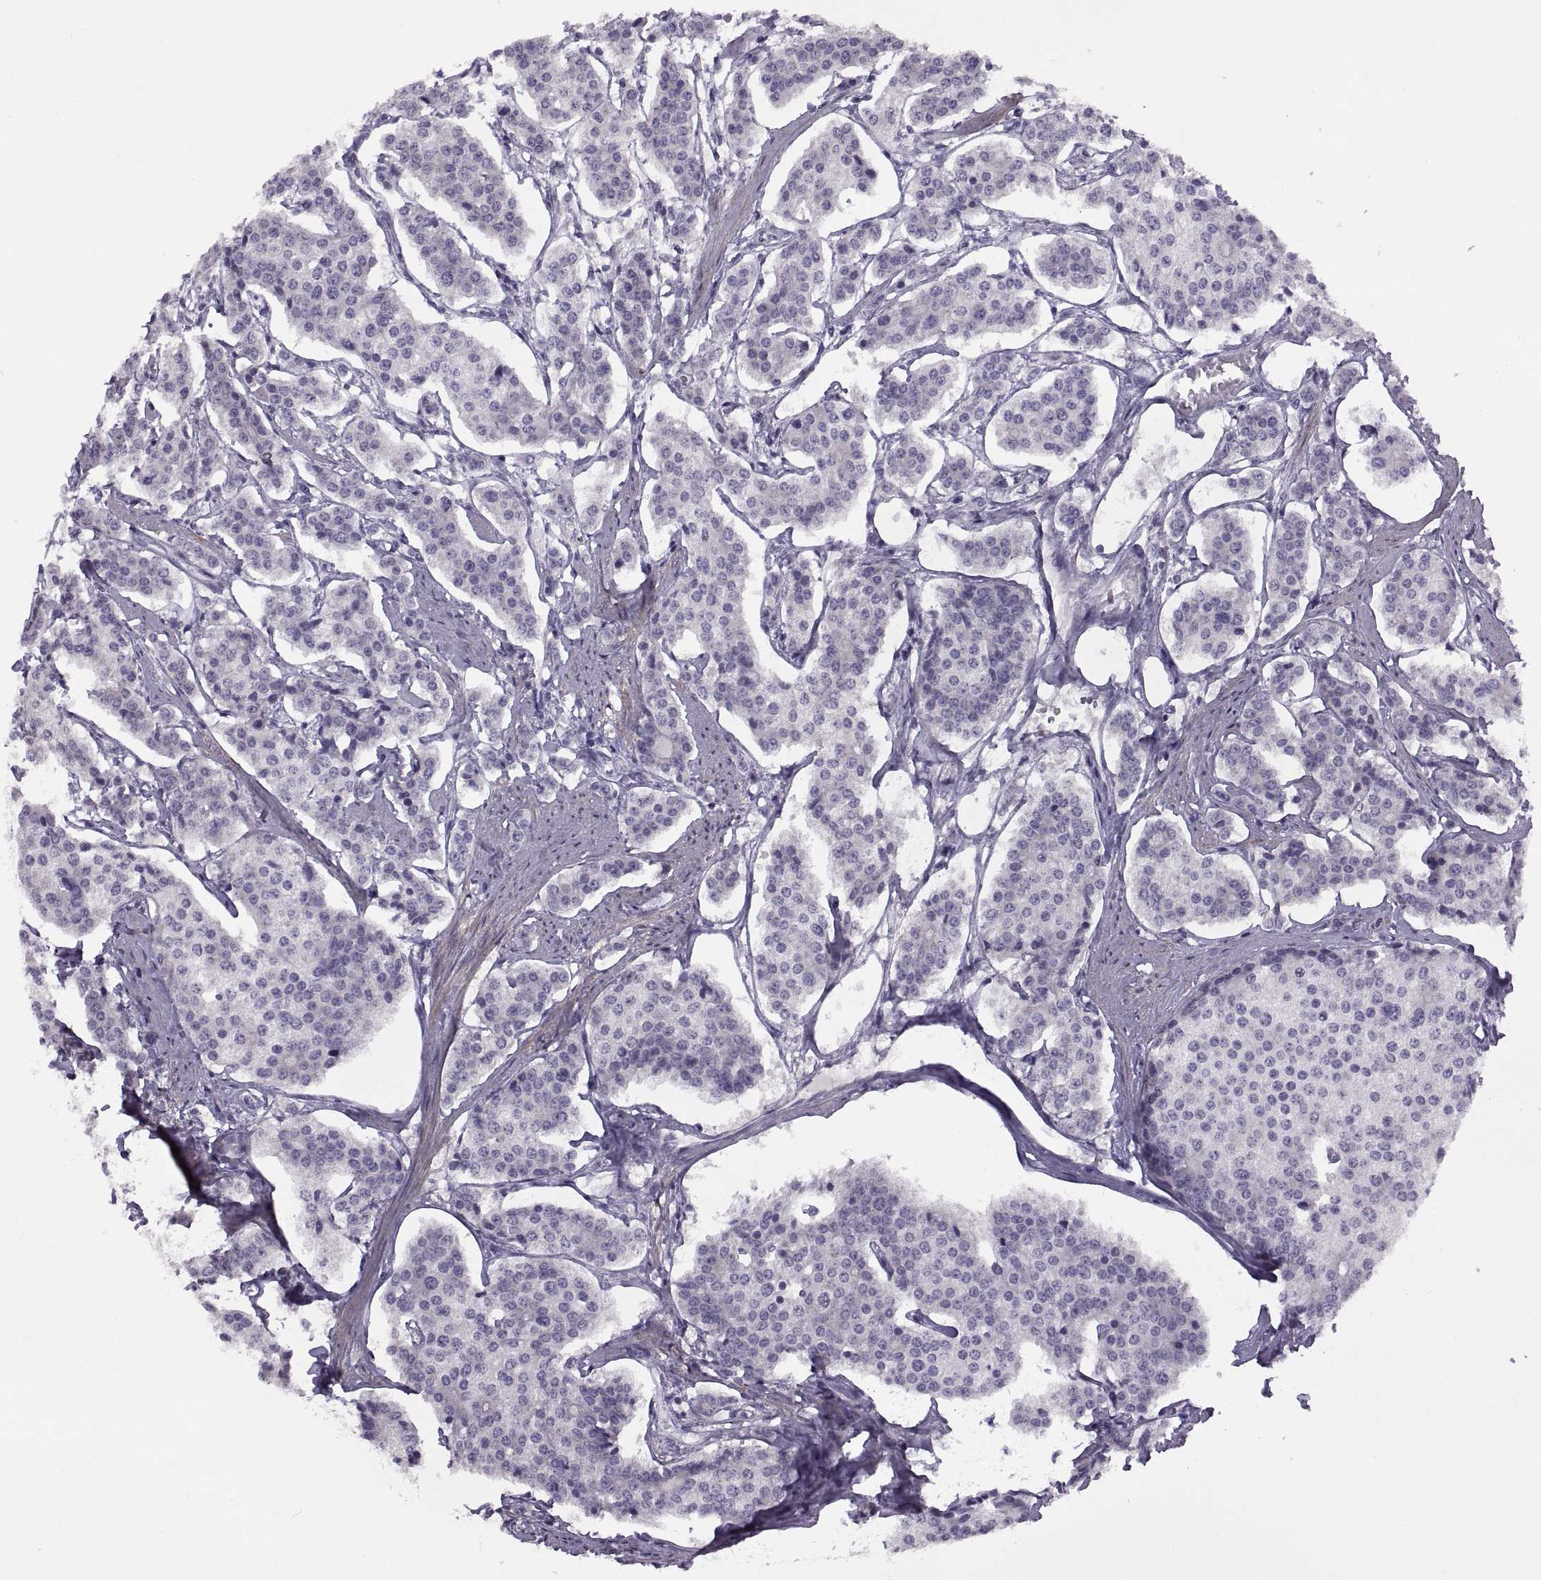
{"staining": {"intensity": "negative", "quantity": "none", "location": "none"}, "tissue": "carcinoid", "cell_type": "Tumor cells", "image_type": "cancer", "snomed": [{"axis": "morphology", "description": "Carcinoid, malignant, NOS"}, {"axis": "topography", "description": "Small intestine"}], "caption": "This is an IHC micrograph of carcinoid. There is no expression in tumor cells.", "gene": "BSPH1", "patient": {"sex": "female", "age": 65}}